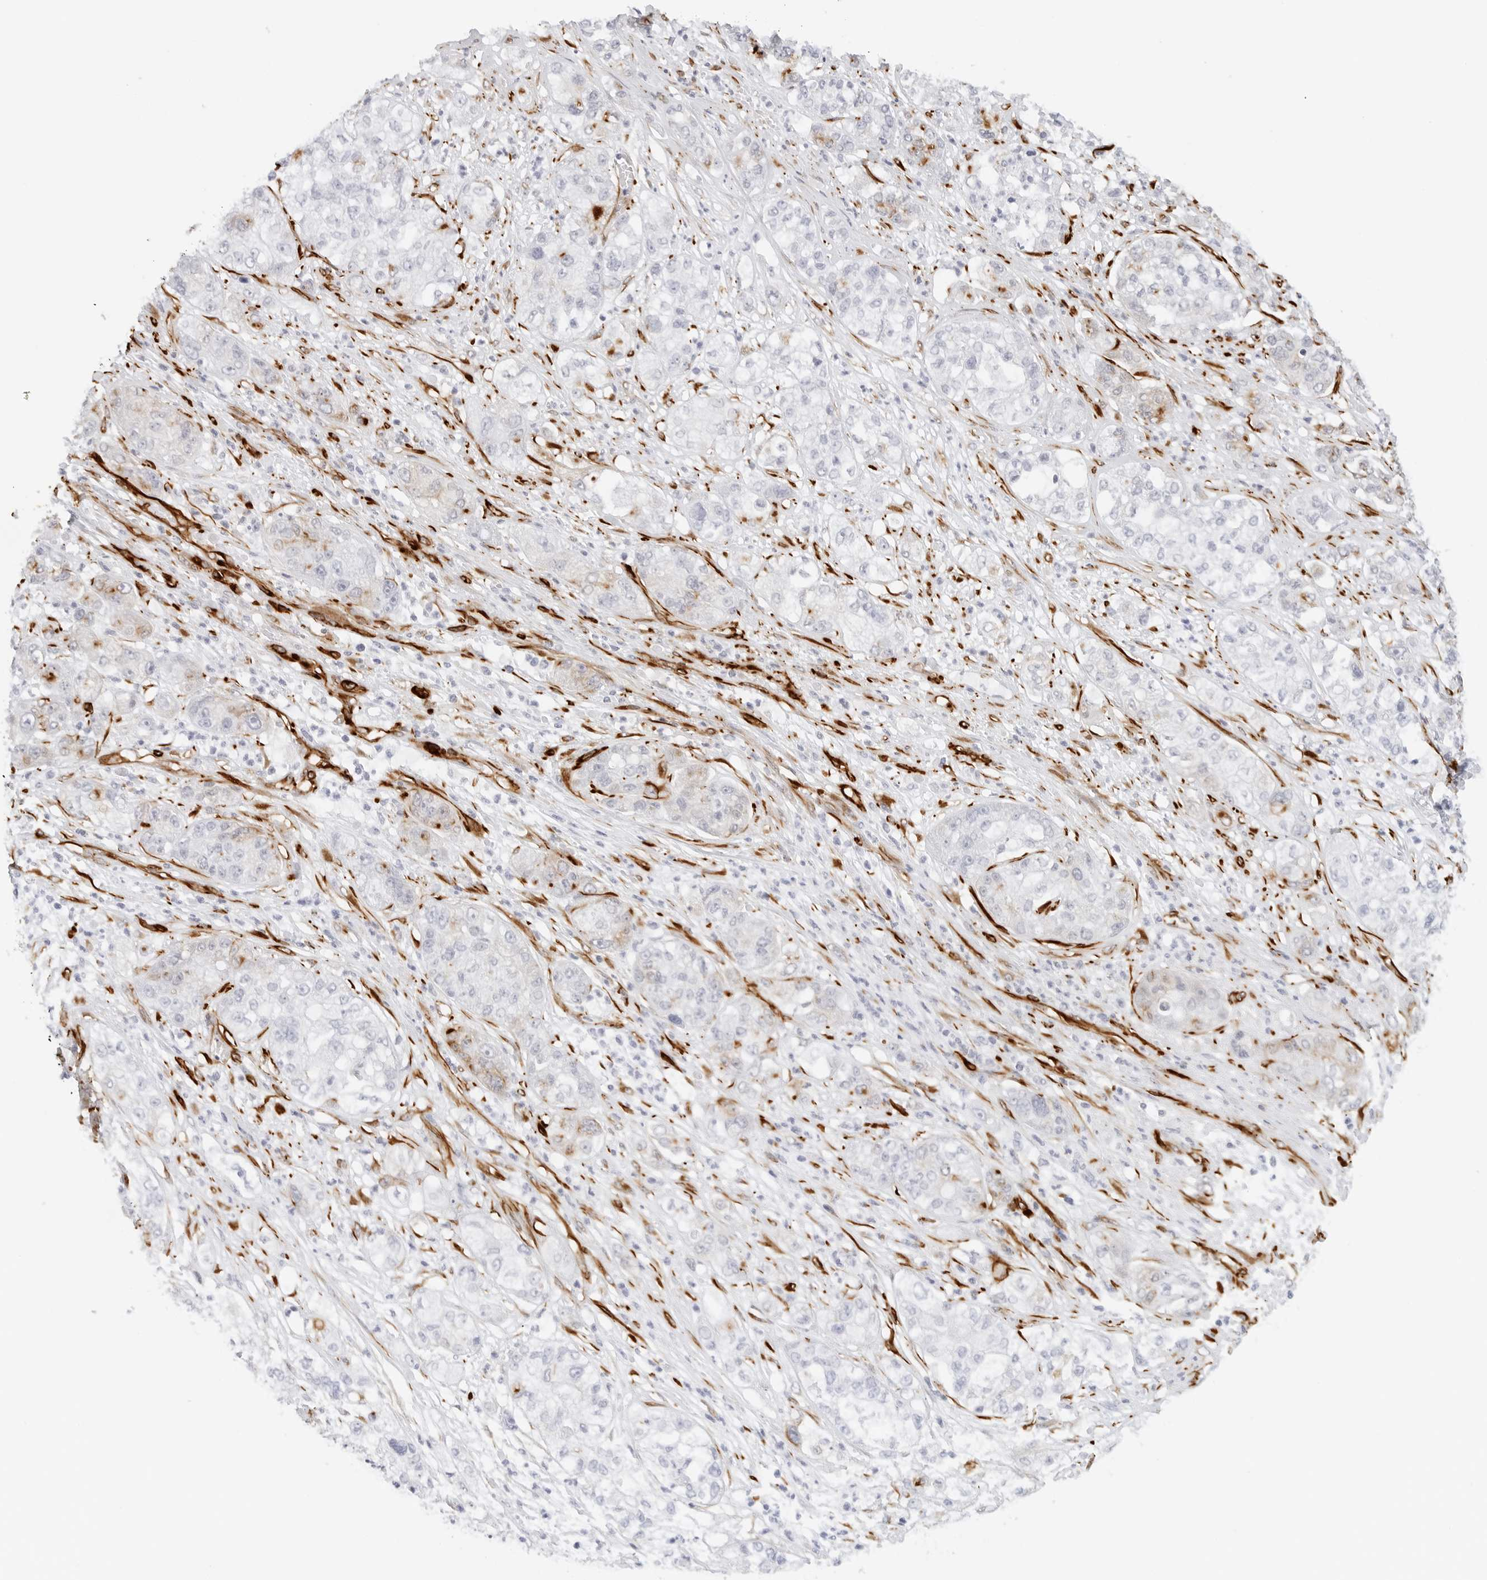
{"staining": {"intensity": "negative", "quantity": "none", "location": "none"}, "tissue": "pancreatic cancer", "cell_type": "Tumor cells", "image_type": "cancer", "snomed": [{"axis": "morphology", "description": "Adenocarcinoma, NOS"}, {"axis": "topography", "description": "Pancreas"}], "caption": "Tumor cells show no significant staining in pancreatic cancer.", "gene": "NES", "patient": {"sex": "female", "age": 78}}